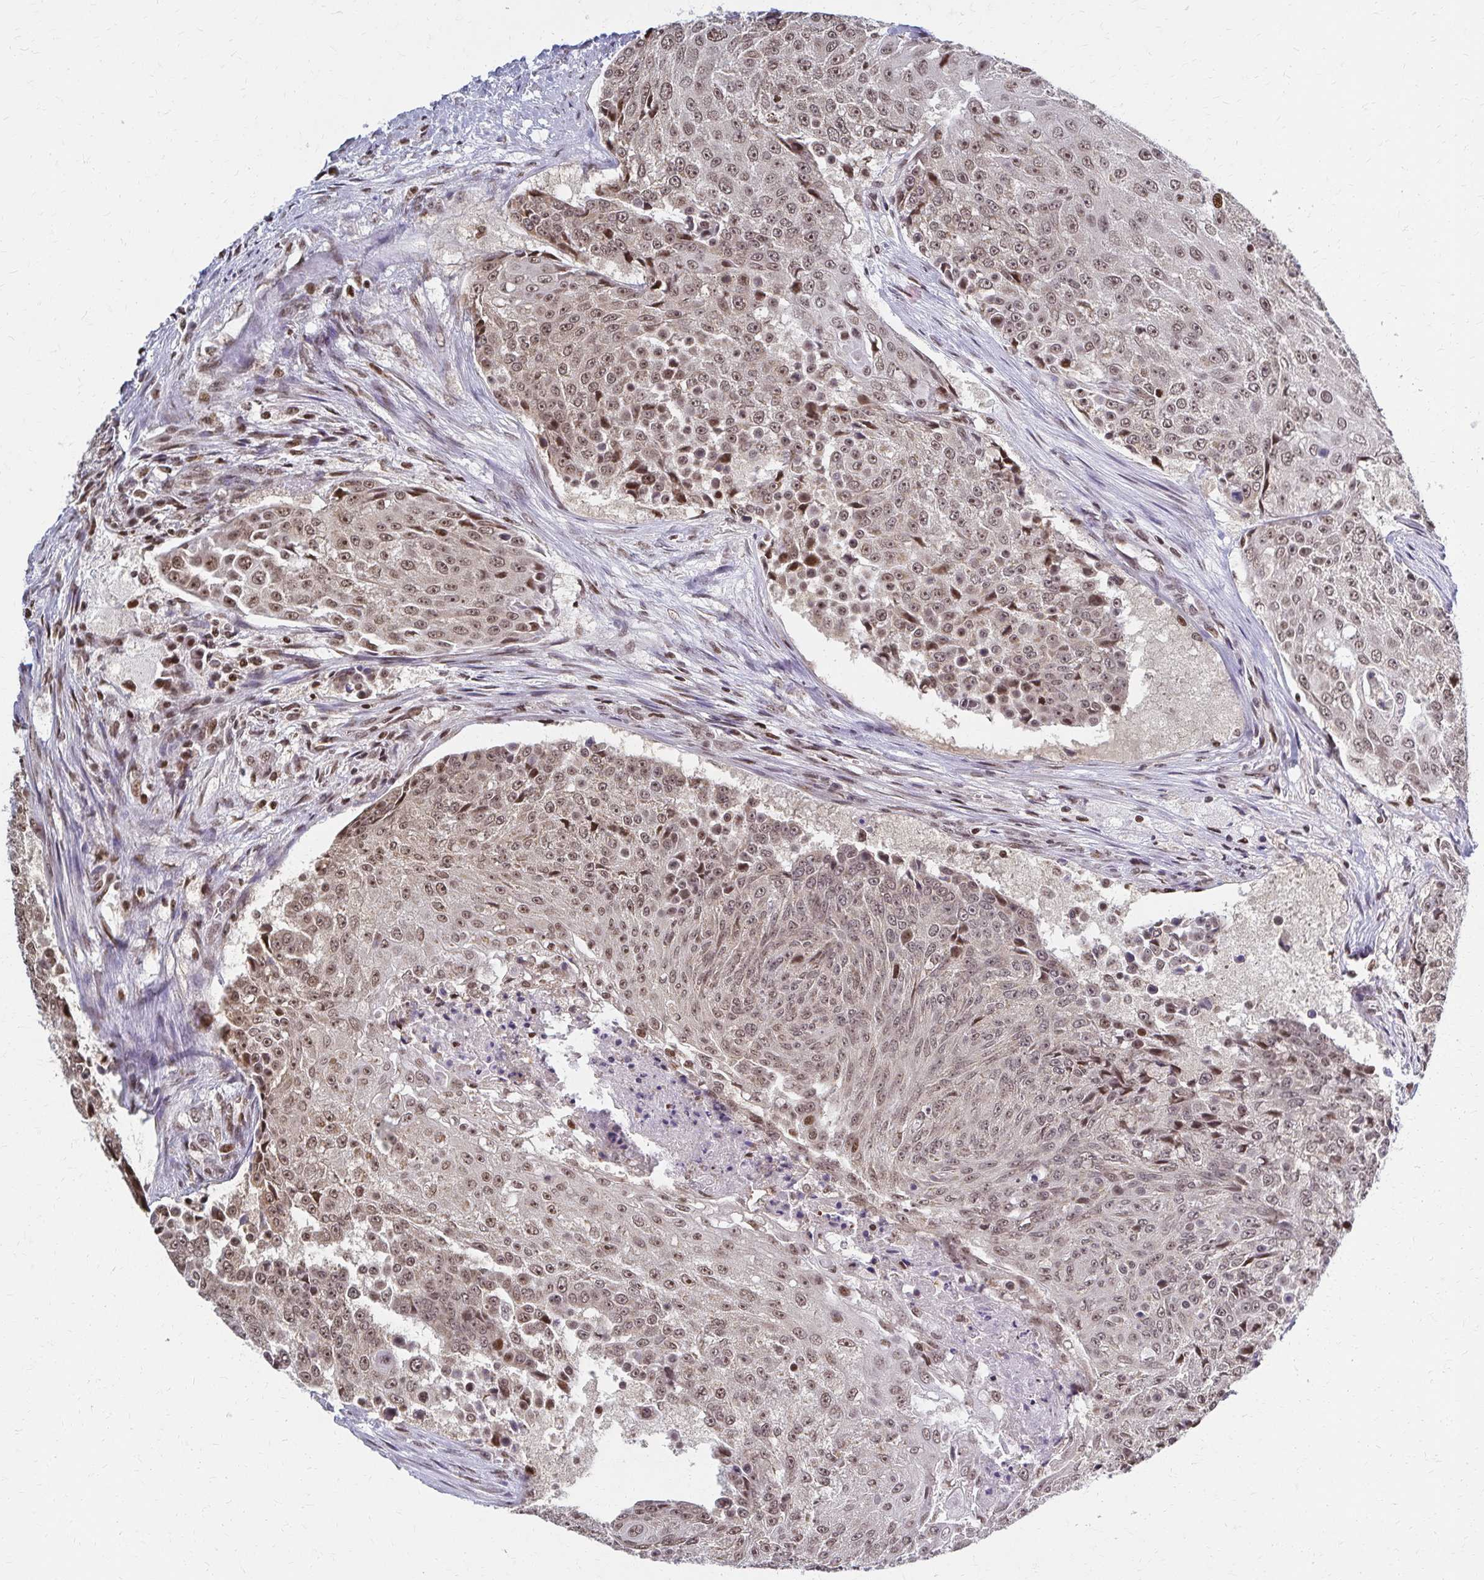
{"staining": {"intensity": "moderate", "quantity": ">75%", "location": "nuclear"}, "tissue": "urothelial cancer", "cell_type": "Tumor cells", "image_type": "cancer", "snomed": [{"axis": "morphology", "description": "Urothelial carcinoma, High grade"}, {"axis": "topography", "description": "Urinary bladder"}], "caption": "Brown immunohistochemical staining in urothelial cancer displays moderate nuclear expression in about >75% of tumor cells.", "gene": "HOXA9", "patient": {"sex": "female", "age": 63}}